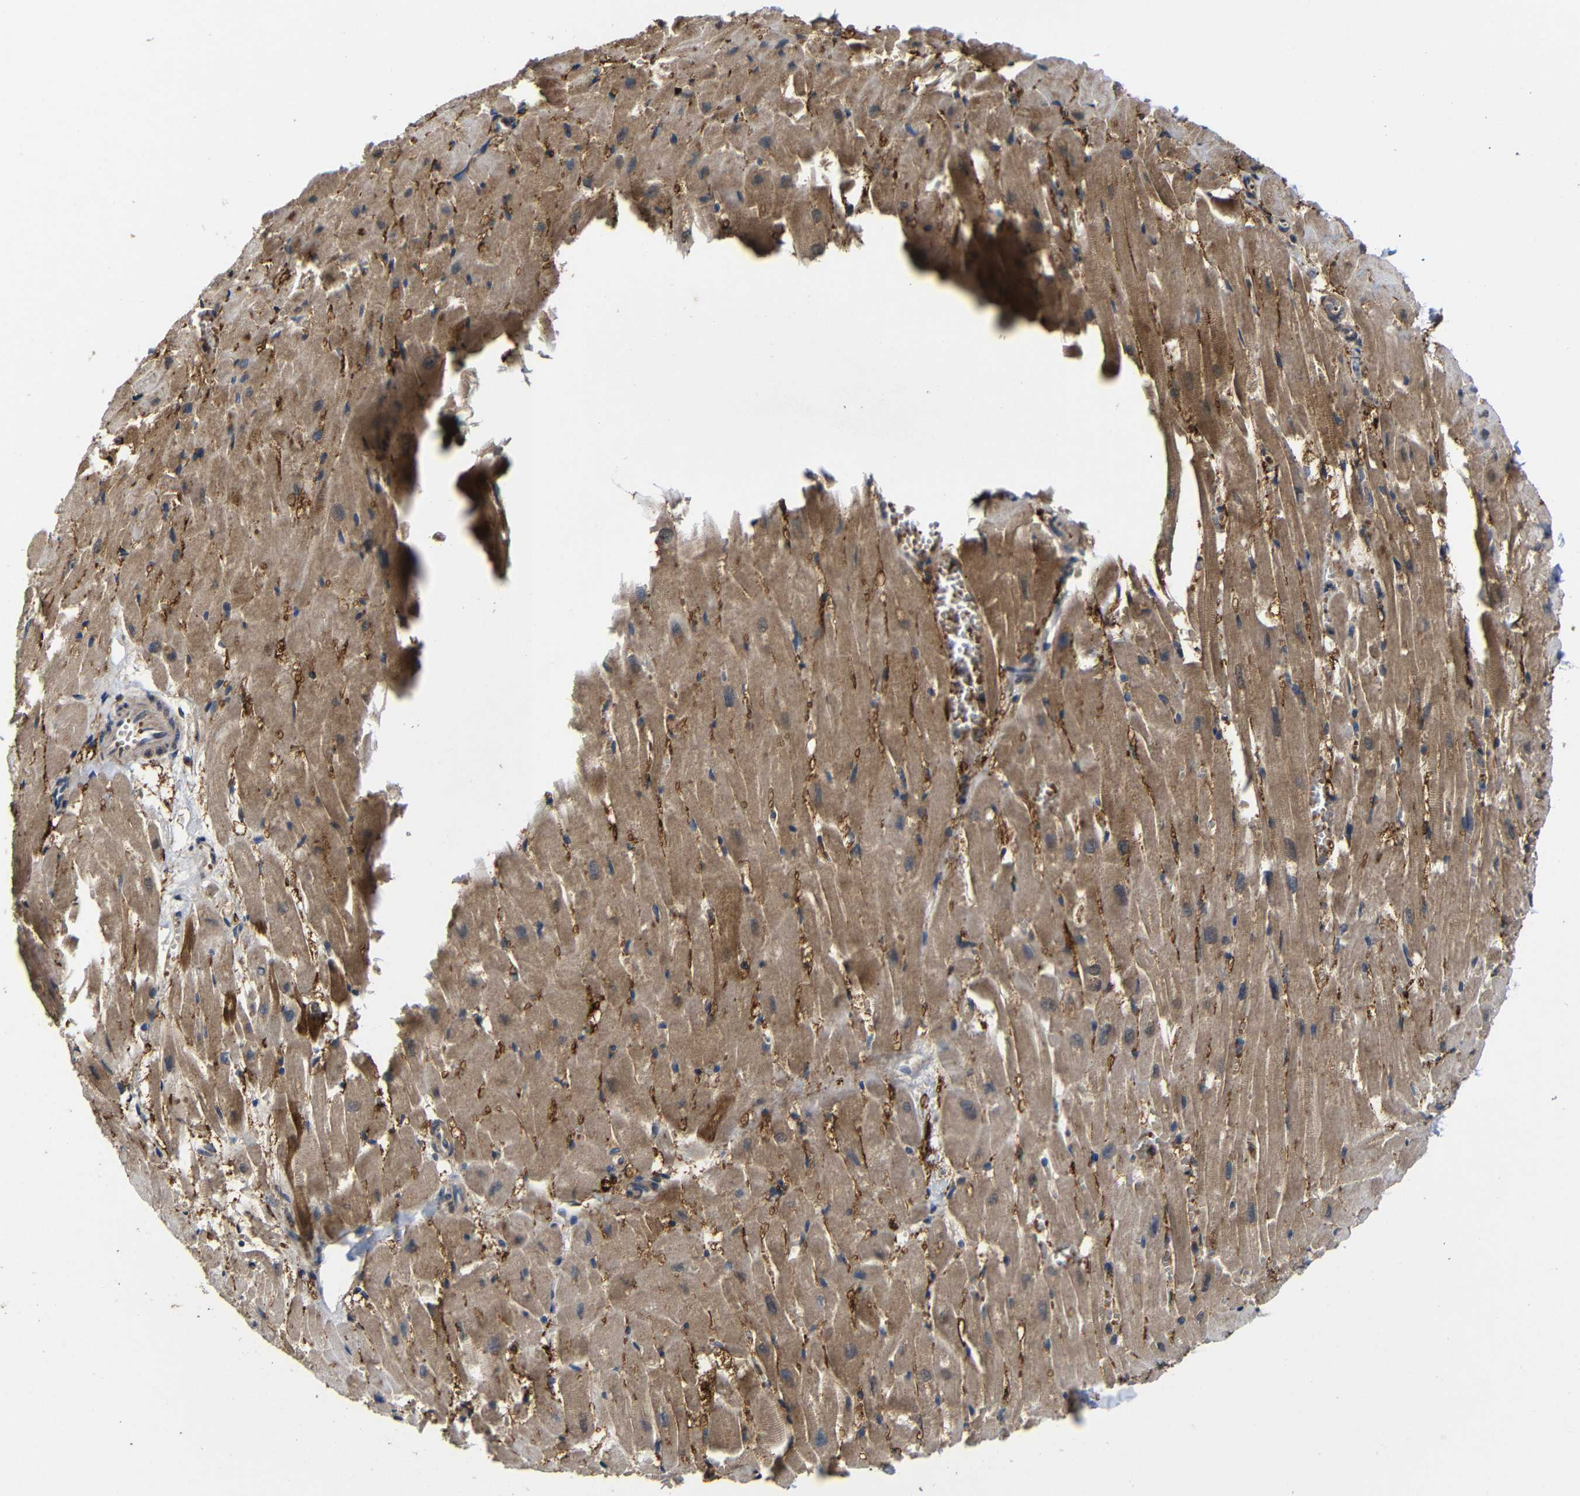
{"staining": {"intensity": "moderate", "quantity": ">75%", "location": "cytoplasmic/membranous,nuclear"}, "tissue": "heart muscle", "cell_type": "Cardiomyocytes", "image_type": "normal", "snomed": [{"axis": "morphology", "description": "Normal tissue, NOS"}, {"axis": "topography", "description": "Heart"}], "caption": "This micrograph demonstrates normal heart muscle stained with immunohistochemistry (IHC) to label a protein in brown. The cytoplasmic/membranous,nuclear of cardiomyocytes show moderate positivity for the protein. Nuclei are counter-stained blue.", "gene": "ATG12", "patient": {"sex": "female", "age": 19}}